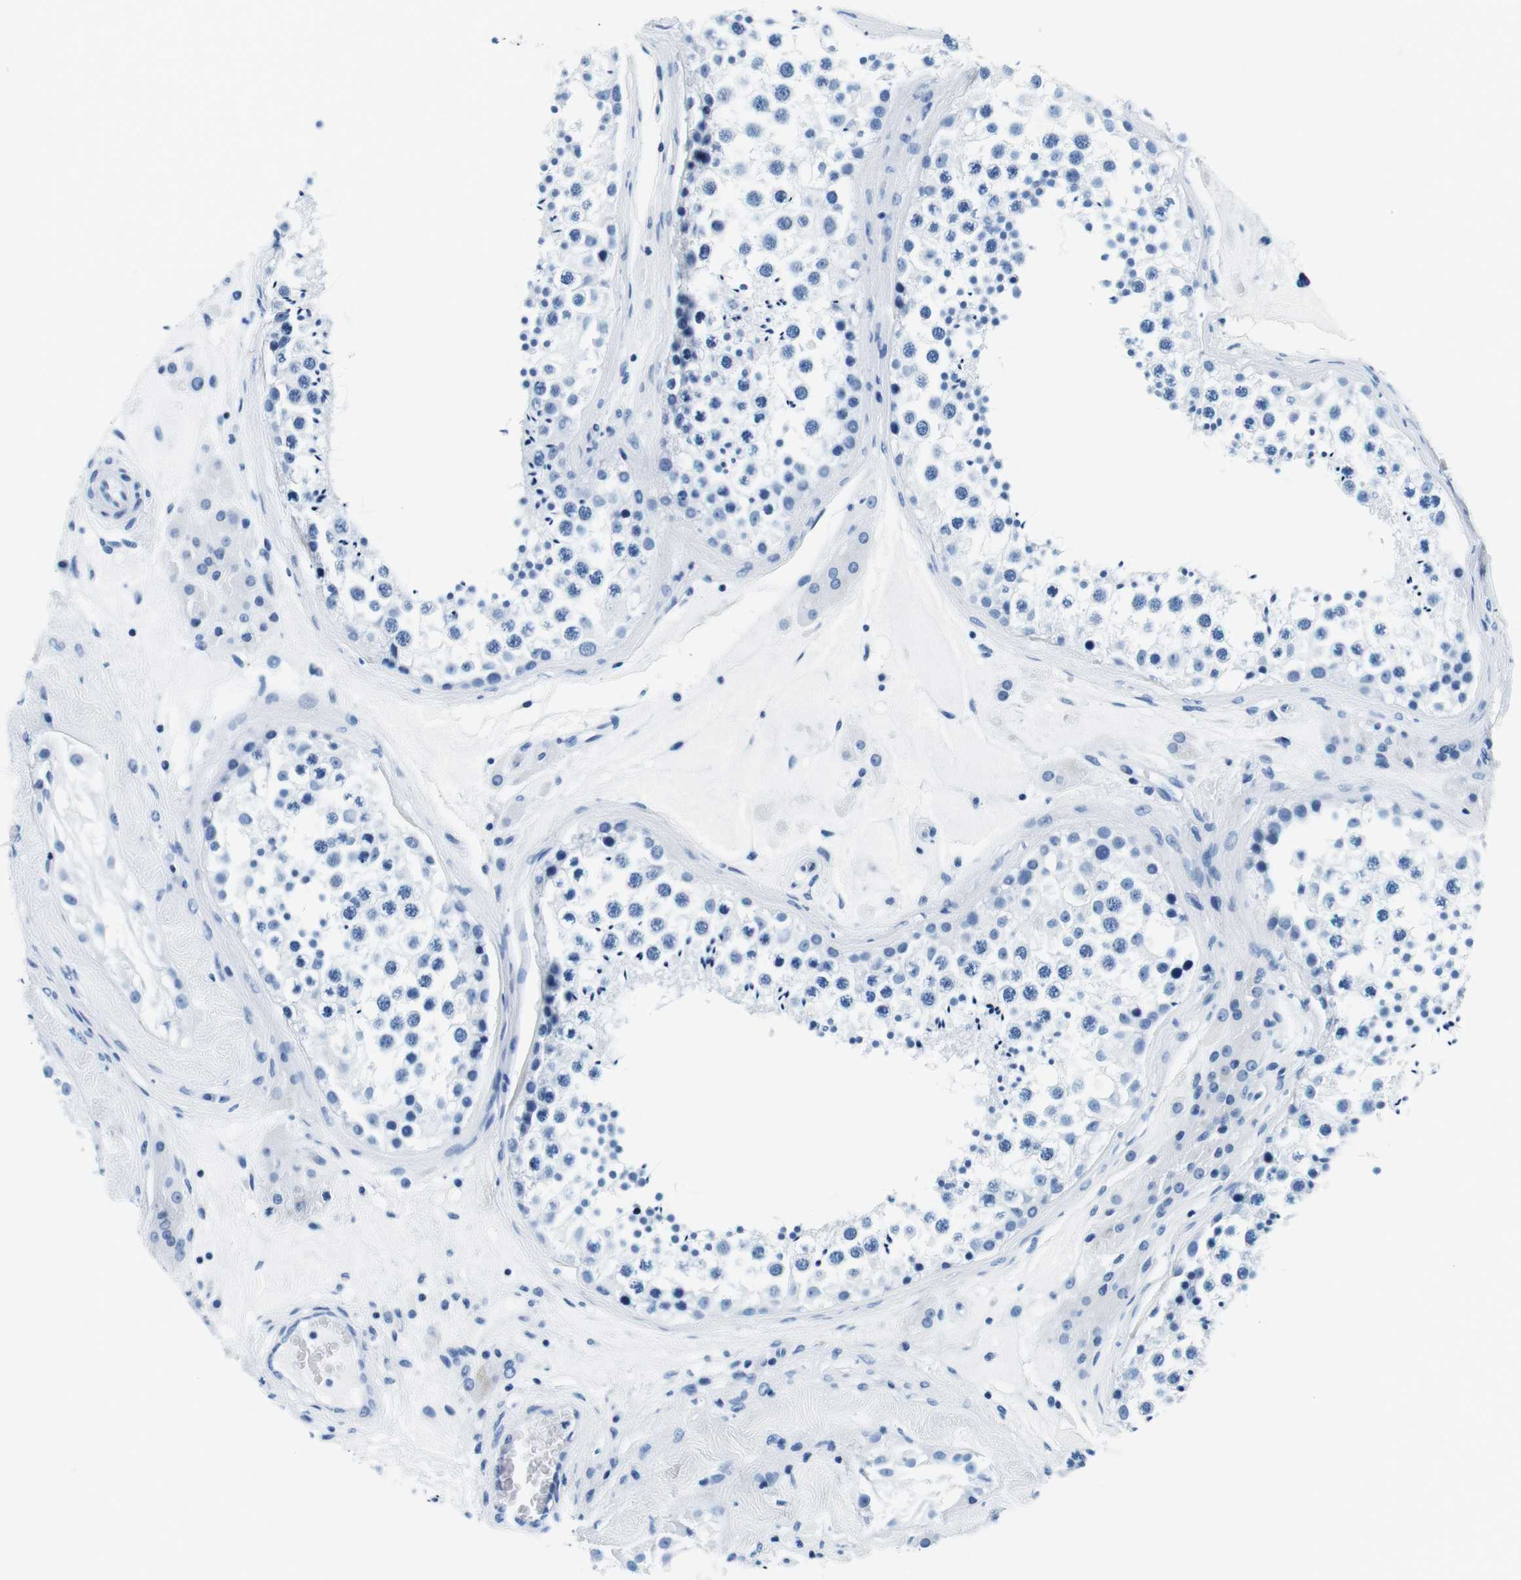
{"staining": {"intensity": "negative", "quantity": "none", "location": "none"}, "tissue": "testis", "cell_type": "Cells in seminiferous ducts", "image_type": "normal", "snomed": [{"axis": "morphology", "description": "Normal tissue, NOS"}, {"axis": "topography", "description": "Testis"}], "caption": "Immunohistochemistry of normal testis reveals no staining in cells in seminiferous ducts.", "gene": "ELANE", "patient": {"sex": "male", "age": 46}}